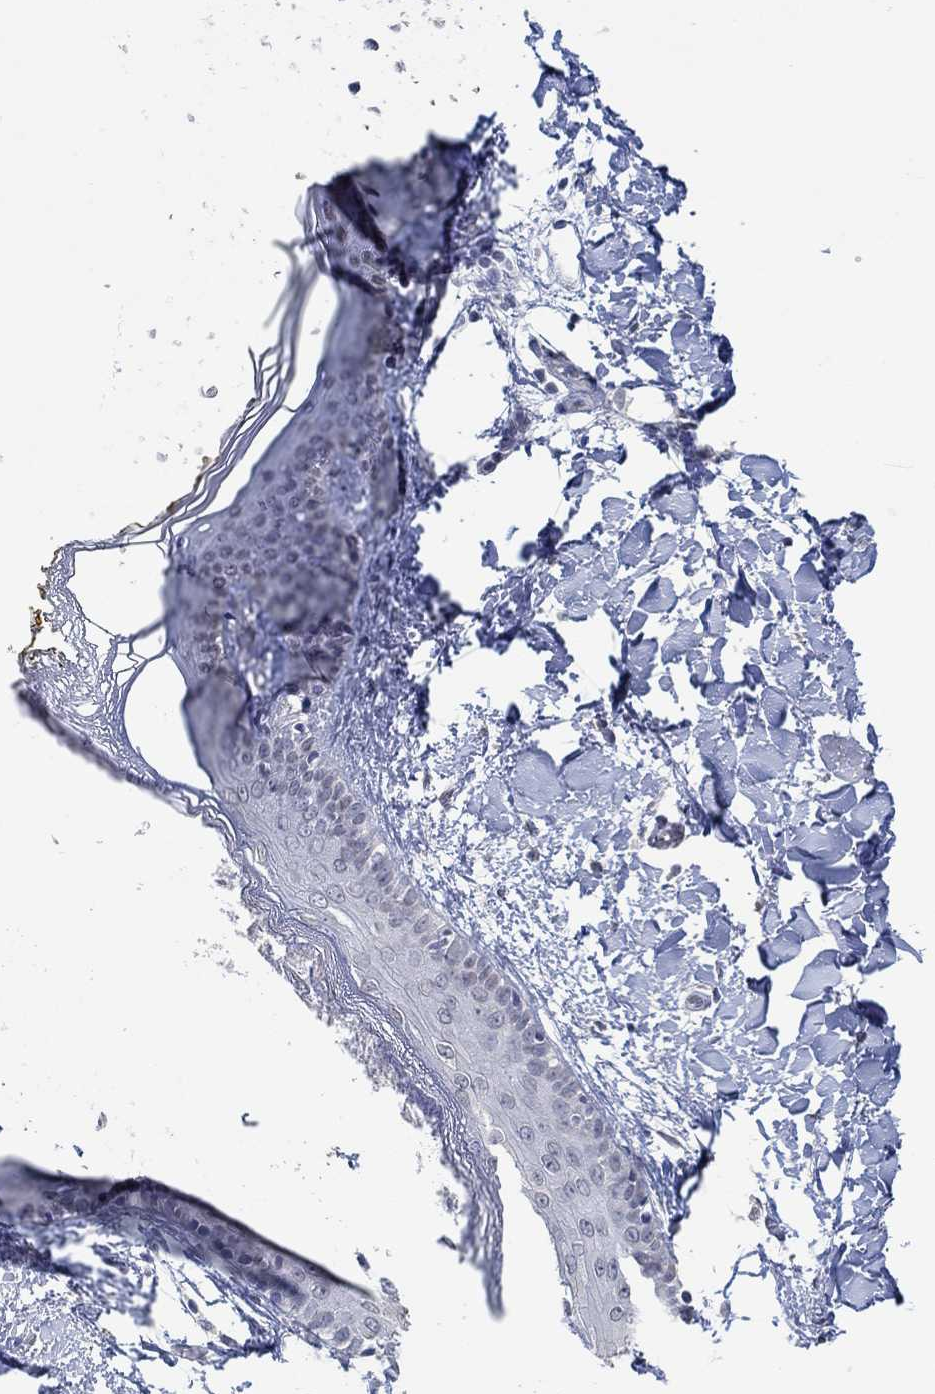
{"staining": {"intensity": "negative", "quantity": "none", "location": "none"}, "tissue": "skin", "cell_type": "Fibroblasts", "image_type": "normal", "snomed": [{"axis": "morphology", "description": "Normal tissue, NOS"}, {"axis": "topography", "description": "Skin"}], "caption": "Histopathology image shows no protein positivity in fibroblasts of normal skin. (Stains: DAB (3,3'-diaminobenzidine) immunohistochemistry (IHC) with hematoxylin counter stain, Microscopy: brightfield microscopy at high magnification).", "gene": "NUP155", "patient": {"sex": "female", "age": 34}}